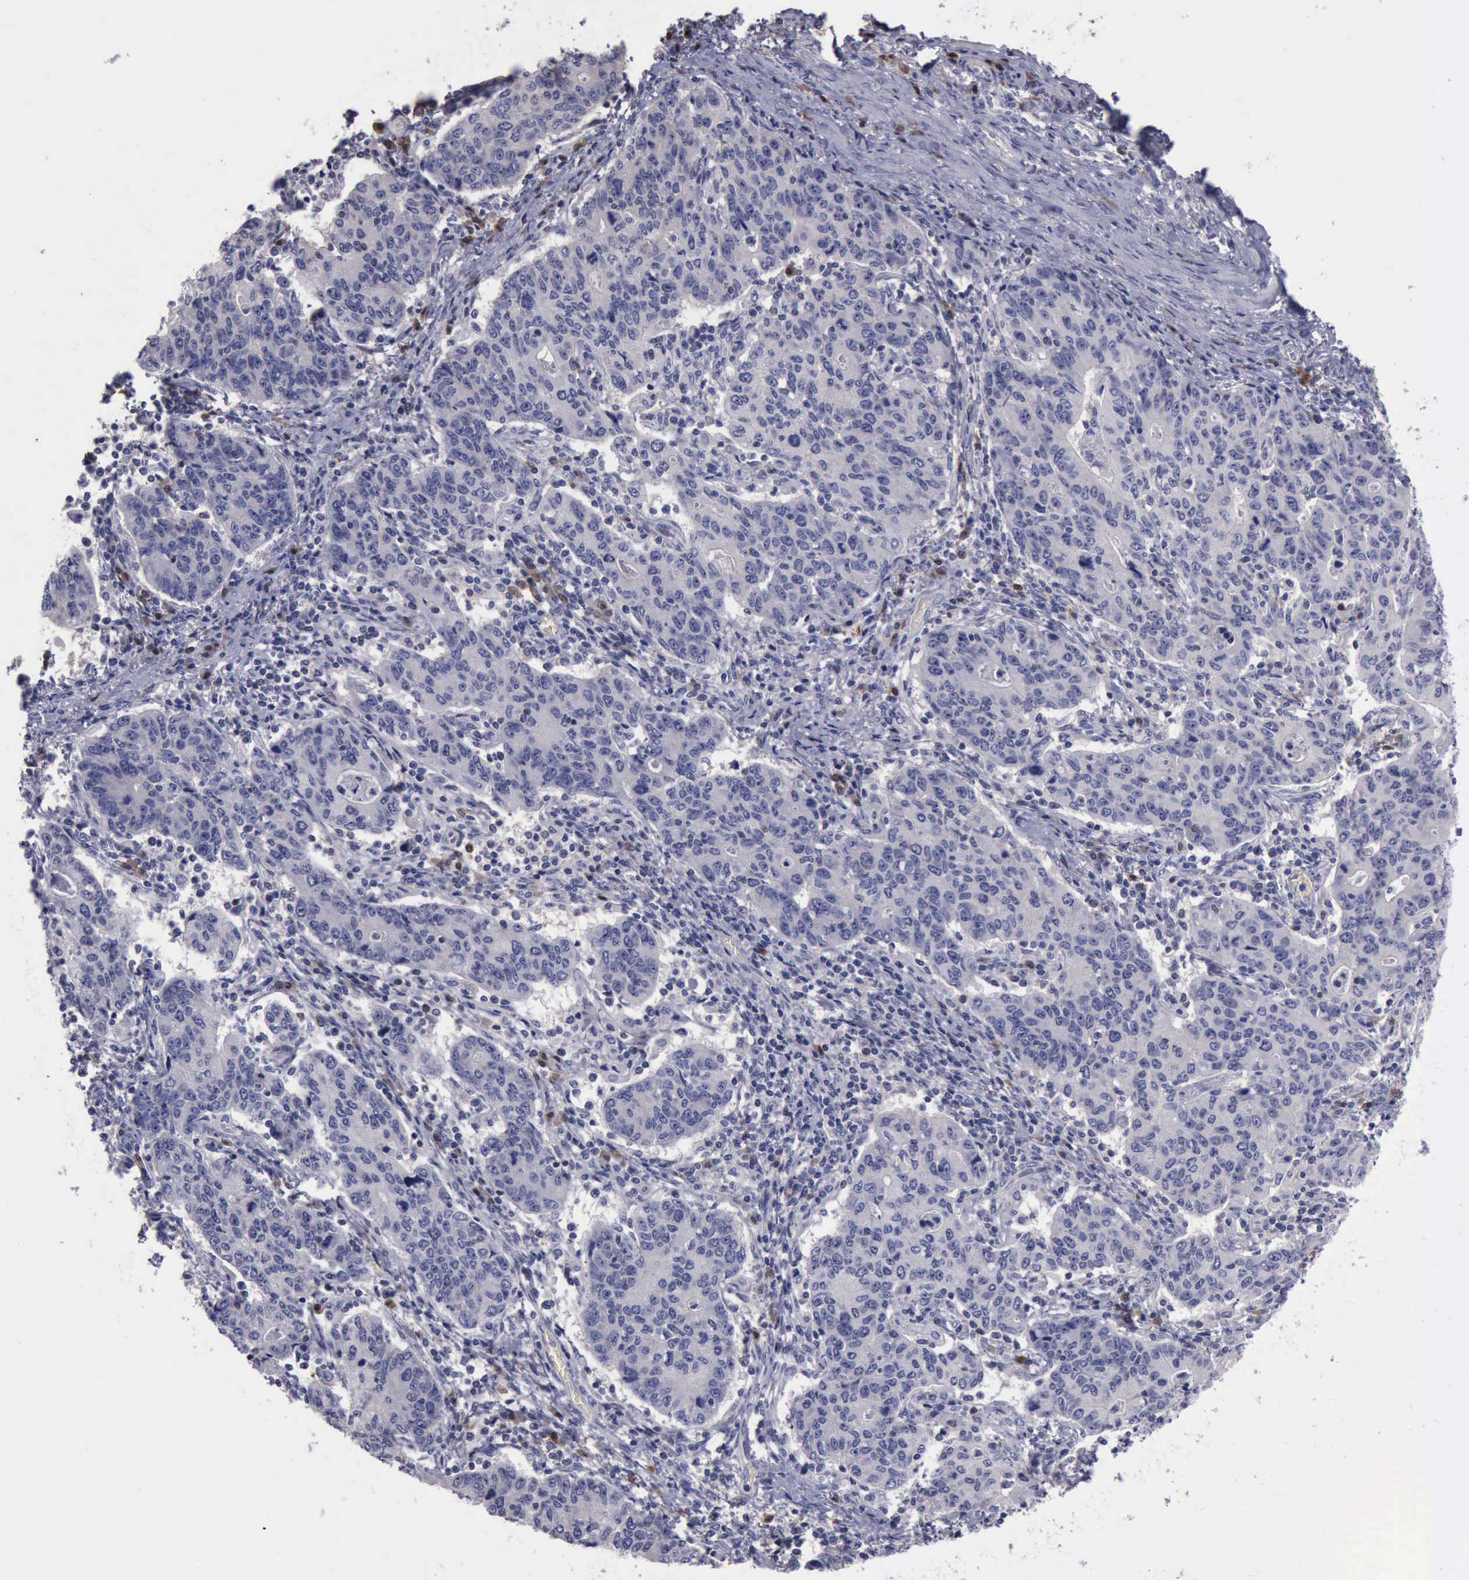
{"staining": {"intensity": "negative", "quantity": "none", "location": "none"}, "tissue": "stomach cancer", "cell_type": "Tumor cells", "image_type": "cancer", "snomed": [{"axis": "morphology", "description": "Adenocarcinoma, NOS"}, {"axis": "topography", "description": "Esophagus"}, {"axis": "topography", "description": "Stomach"}], "caption": "A high-resolution micrograph shows immunohistochemistry staining of stomach cancer (adenocarcinoma), which displays no significant positivity in tumor cells.", "gene": "CEP128", "patient": {"sex": "male", "age": 74}}